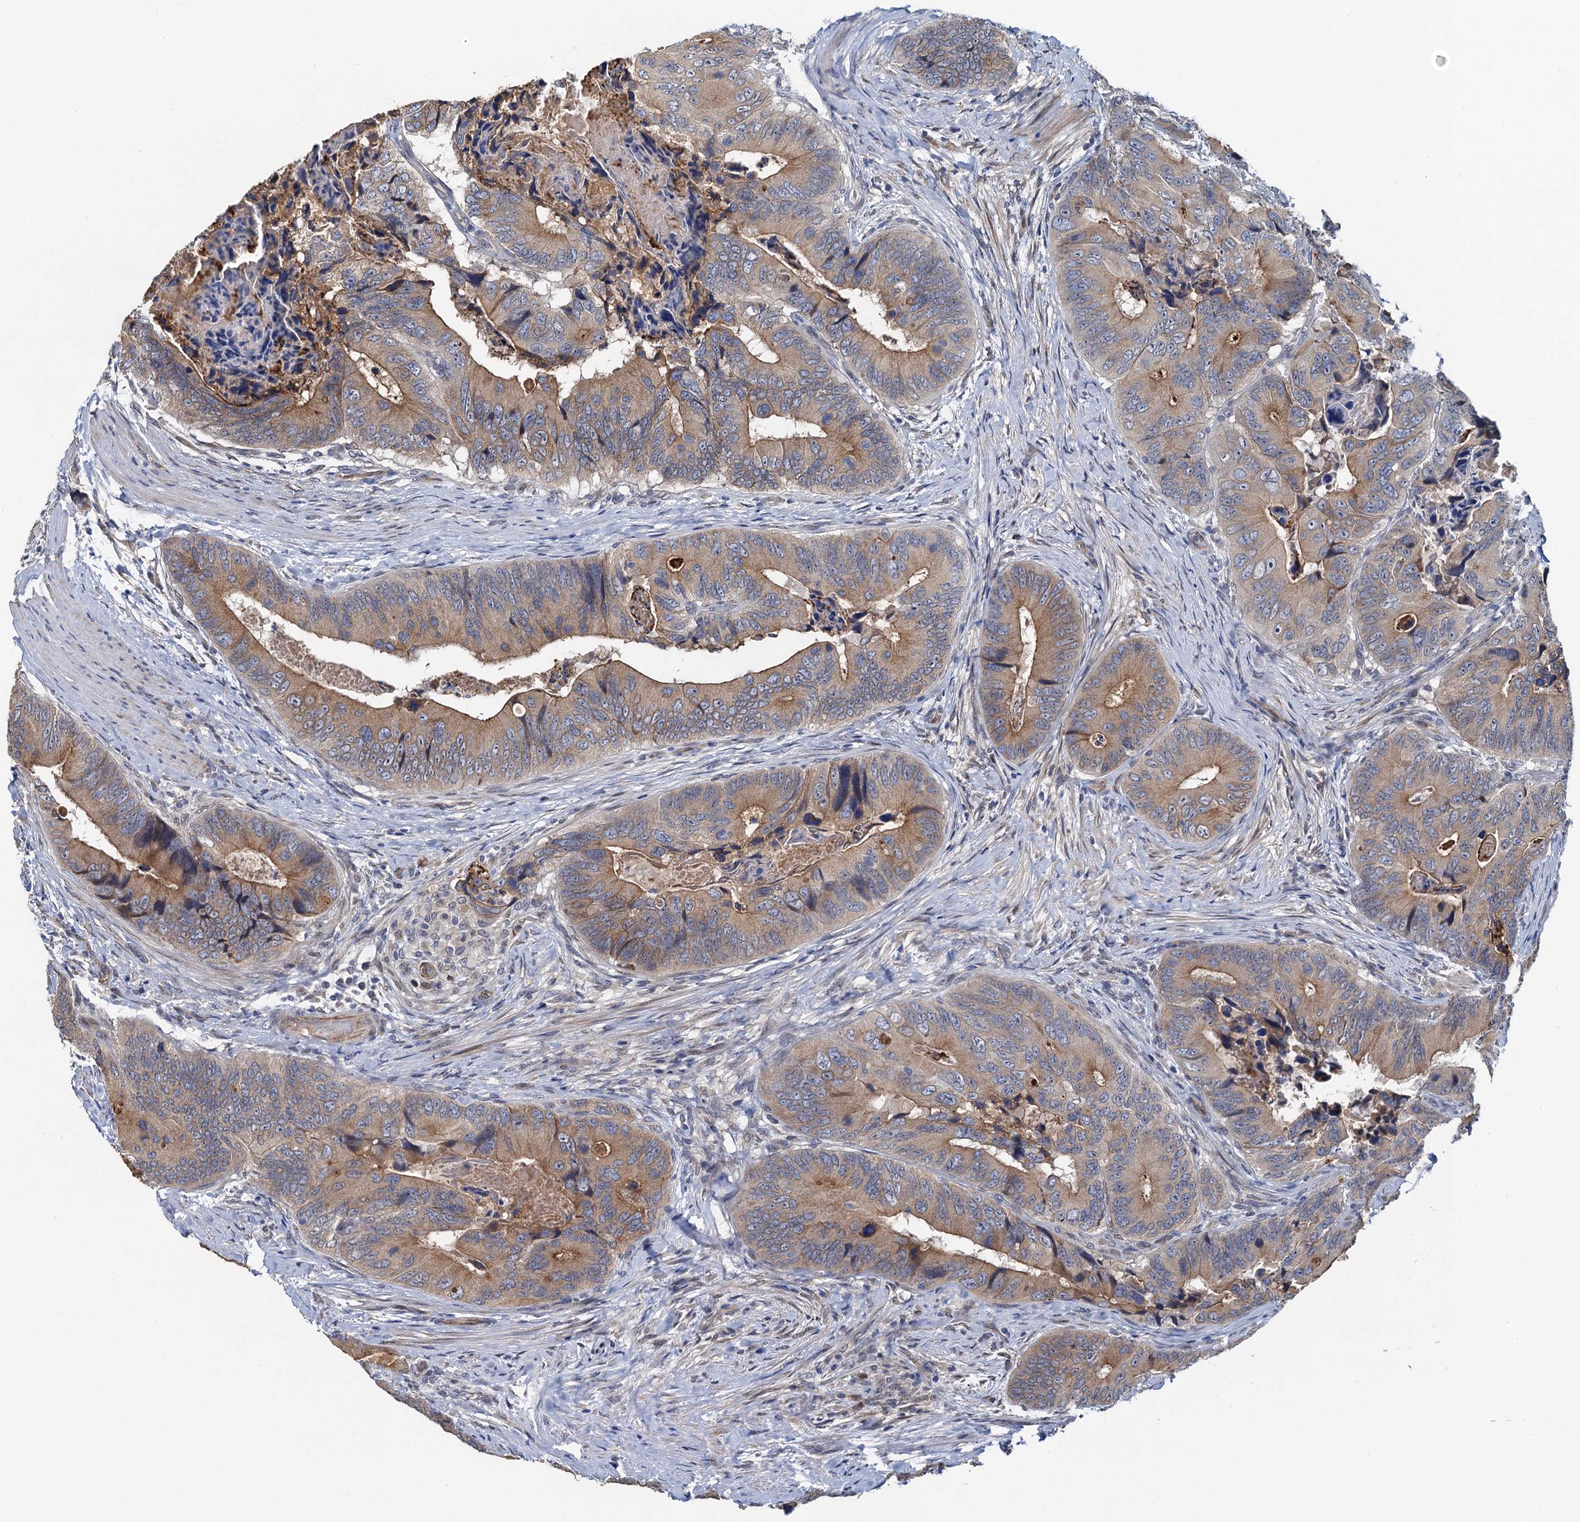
{"staining": {"intensity": "moderate", "quantity": ">75%", "location": "cytoplasmic/membranous"}, "tissue": "colorectal cancer", "cell_type": "Tumor cells", "image_type": "cancer", "snomed": [{"axis": "morphology", "description": "Adenocarcinoma, NOS"}, {"axis": "topography", "description": "Colon"}], "caption": "Protein staining by IHC demonstrates moderate cytoplasmic/membranous positivity in about >75% of tumor cells in colorectal cancer (adenocarcinoma). Nuclei are stained in blue.", "gene": "EVX2", "patient": {"sex": "male", "age": 84}}